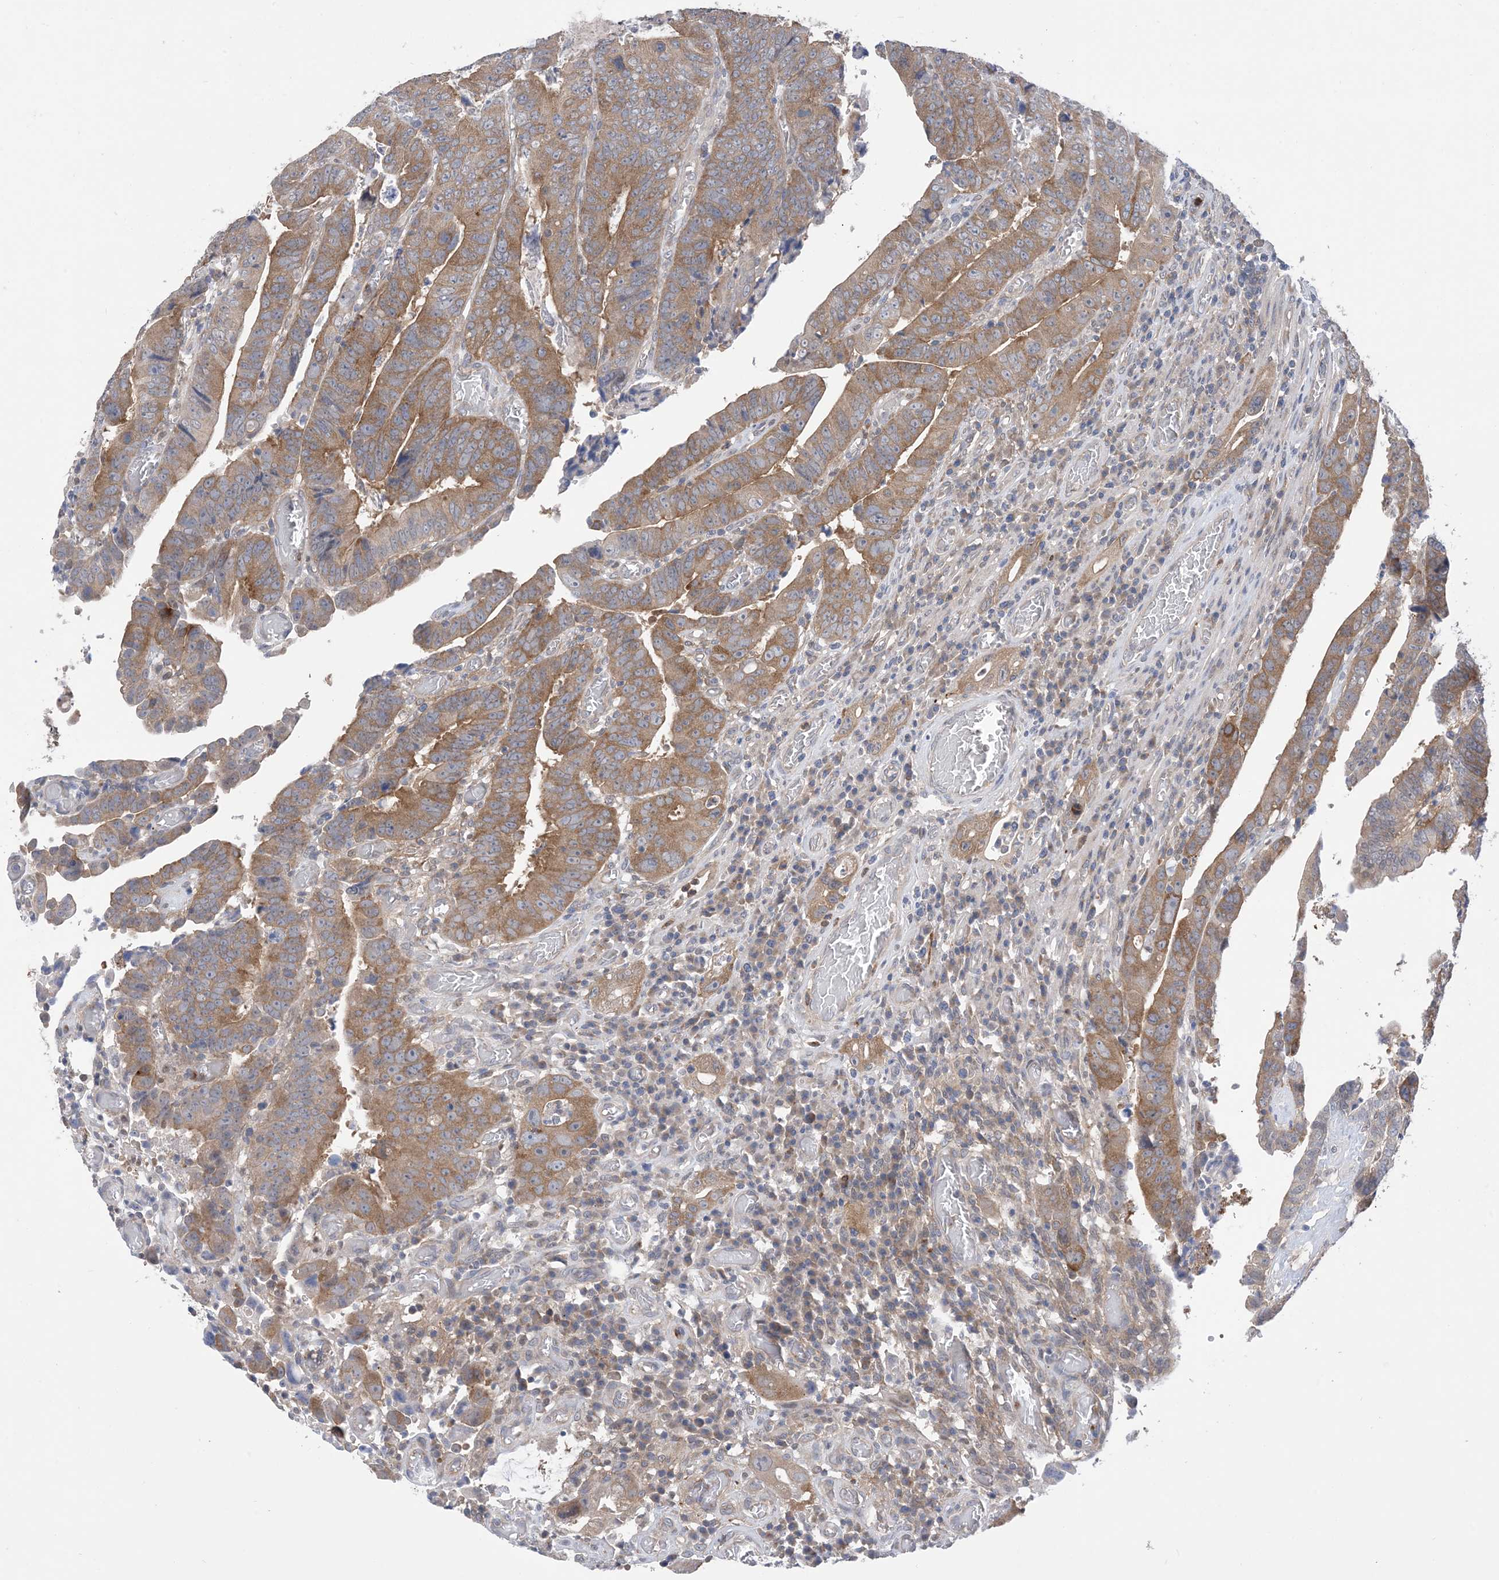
{"staining": {"intensity": "moderate", "quantity": ">75%", "location": "cytoplasmic/membranous"}, "tissue": "colorectal cancer", "cell_type": "Tumor cells", "image_type": "cancer", "snomed": [{"axis": "morphology", "description": "Normal tissue, NOS"}, {"axis": "morphology", "description": "Adenocarcinoma, NOS"}, {"axis": "topography", "description": "Rectum"}], "caption": "This photomicrograph displays immunohistochemistry staining of human colorectal cancer (adenocarcinoma), with medium moderate cytoplasmic/membranous expression in about >75% of tumor cells.", "gene": "EHBP1", "patient": {"sex": "female", "age": 65}}